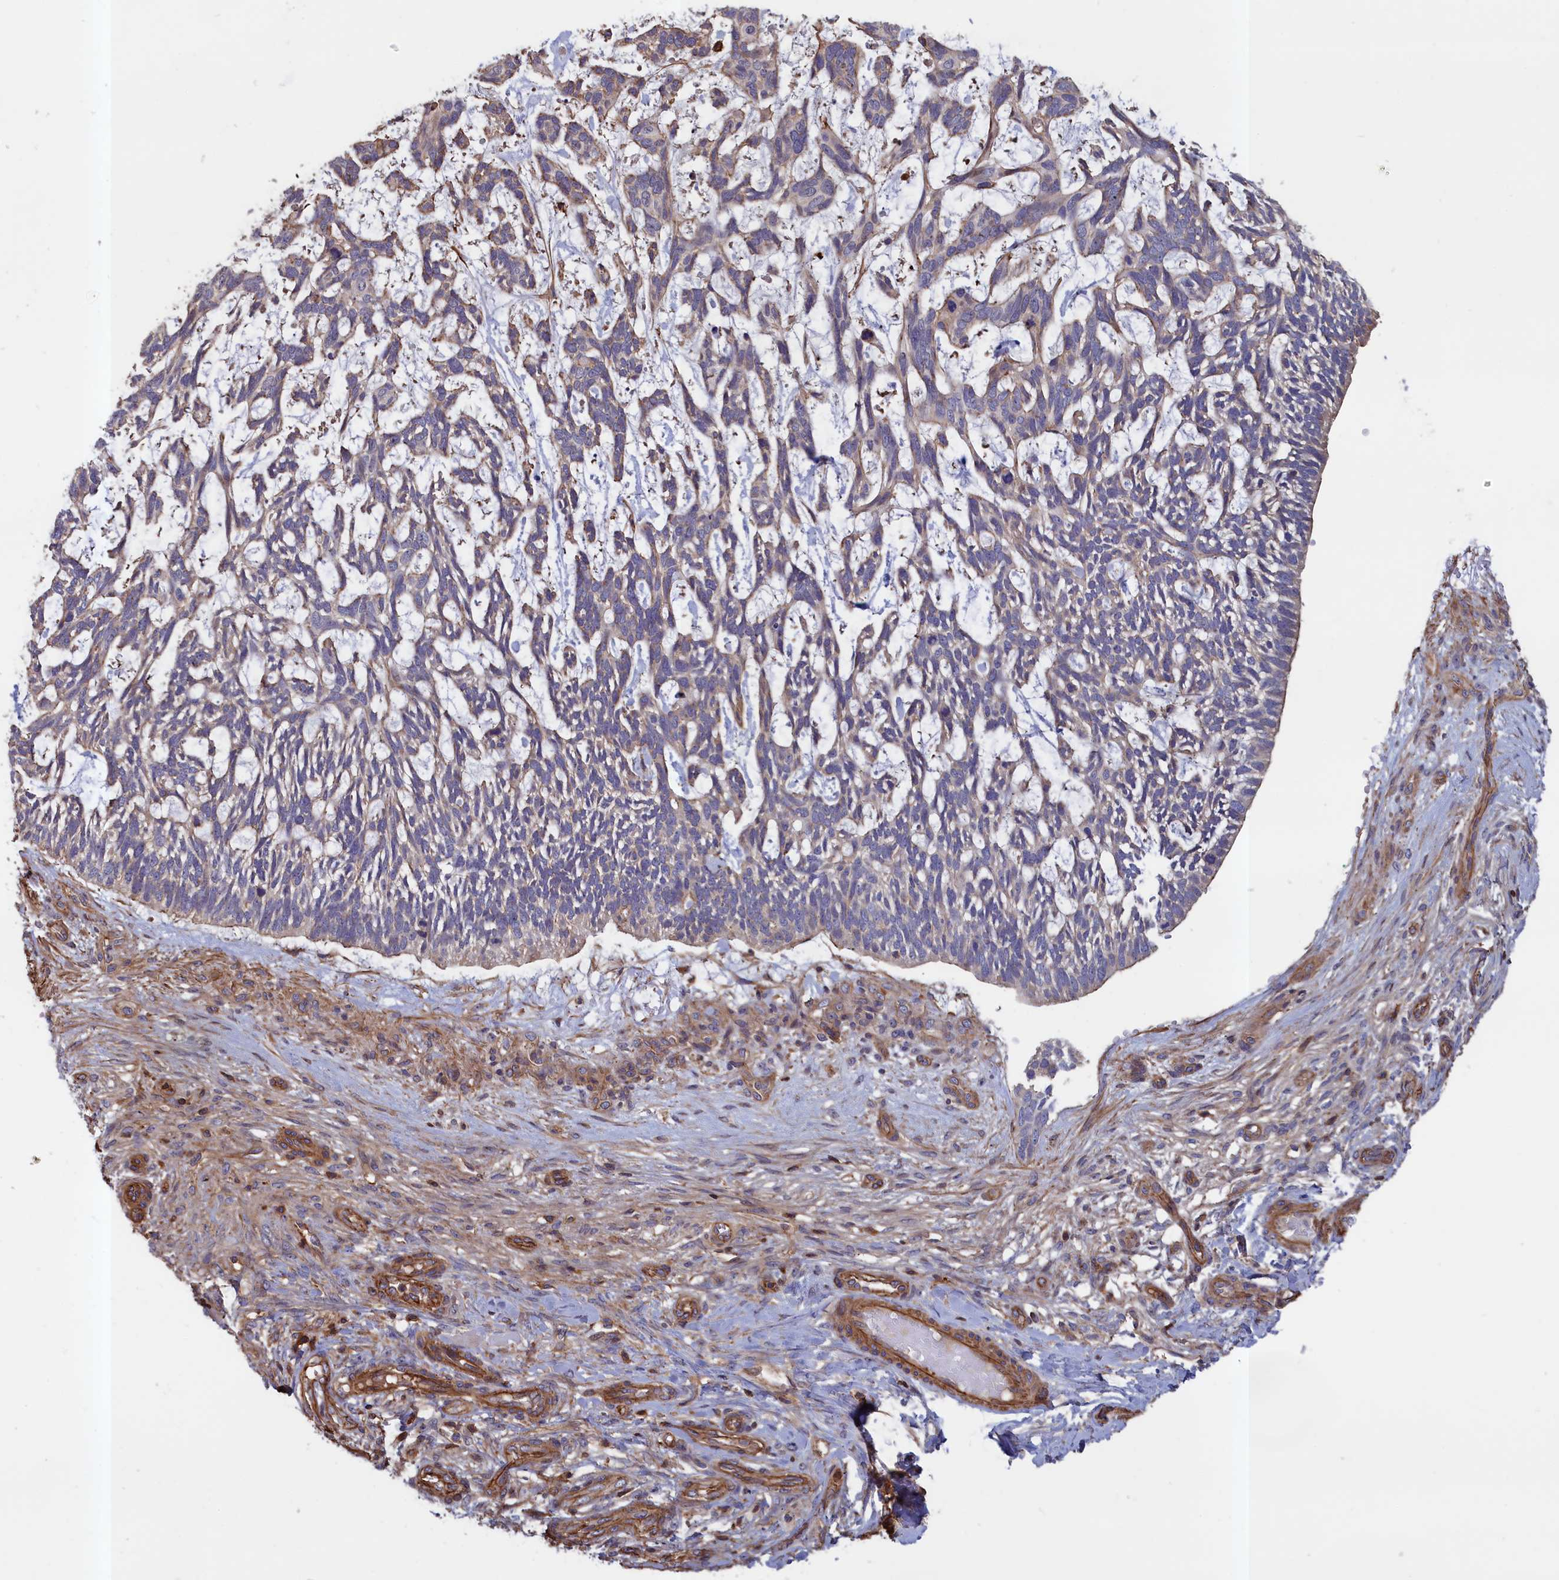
{"staining": {"intensity": "weak", "quantity": "<25%", "location": "cytoplasmic/membranous"}, "tissue": "skin cancer", "cell_type": "Tumor cells", "image_type": "cancer", "snomed": [{"axis": "morphology", "description": "Basal cell carcinoma"}, {"axis": "topography", "description": "Skin"}], "caption": "The micrograph demonstrates no significant staining in tumor cells of basal cell carcinoma (skin).", "gene": "ANKRD27", "patient": {"sex": "male", "age": 88}}